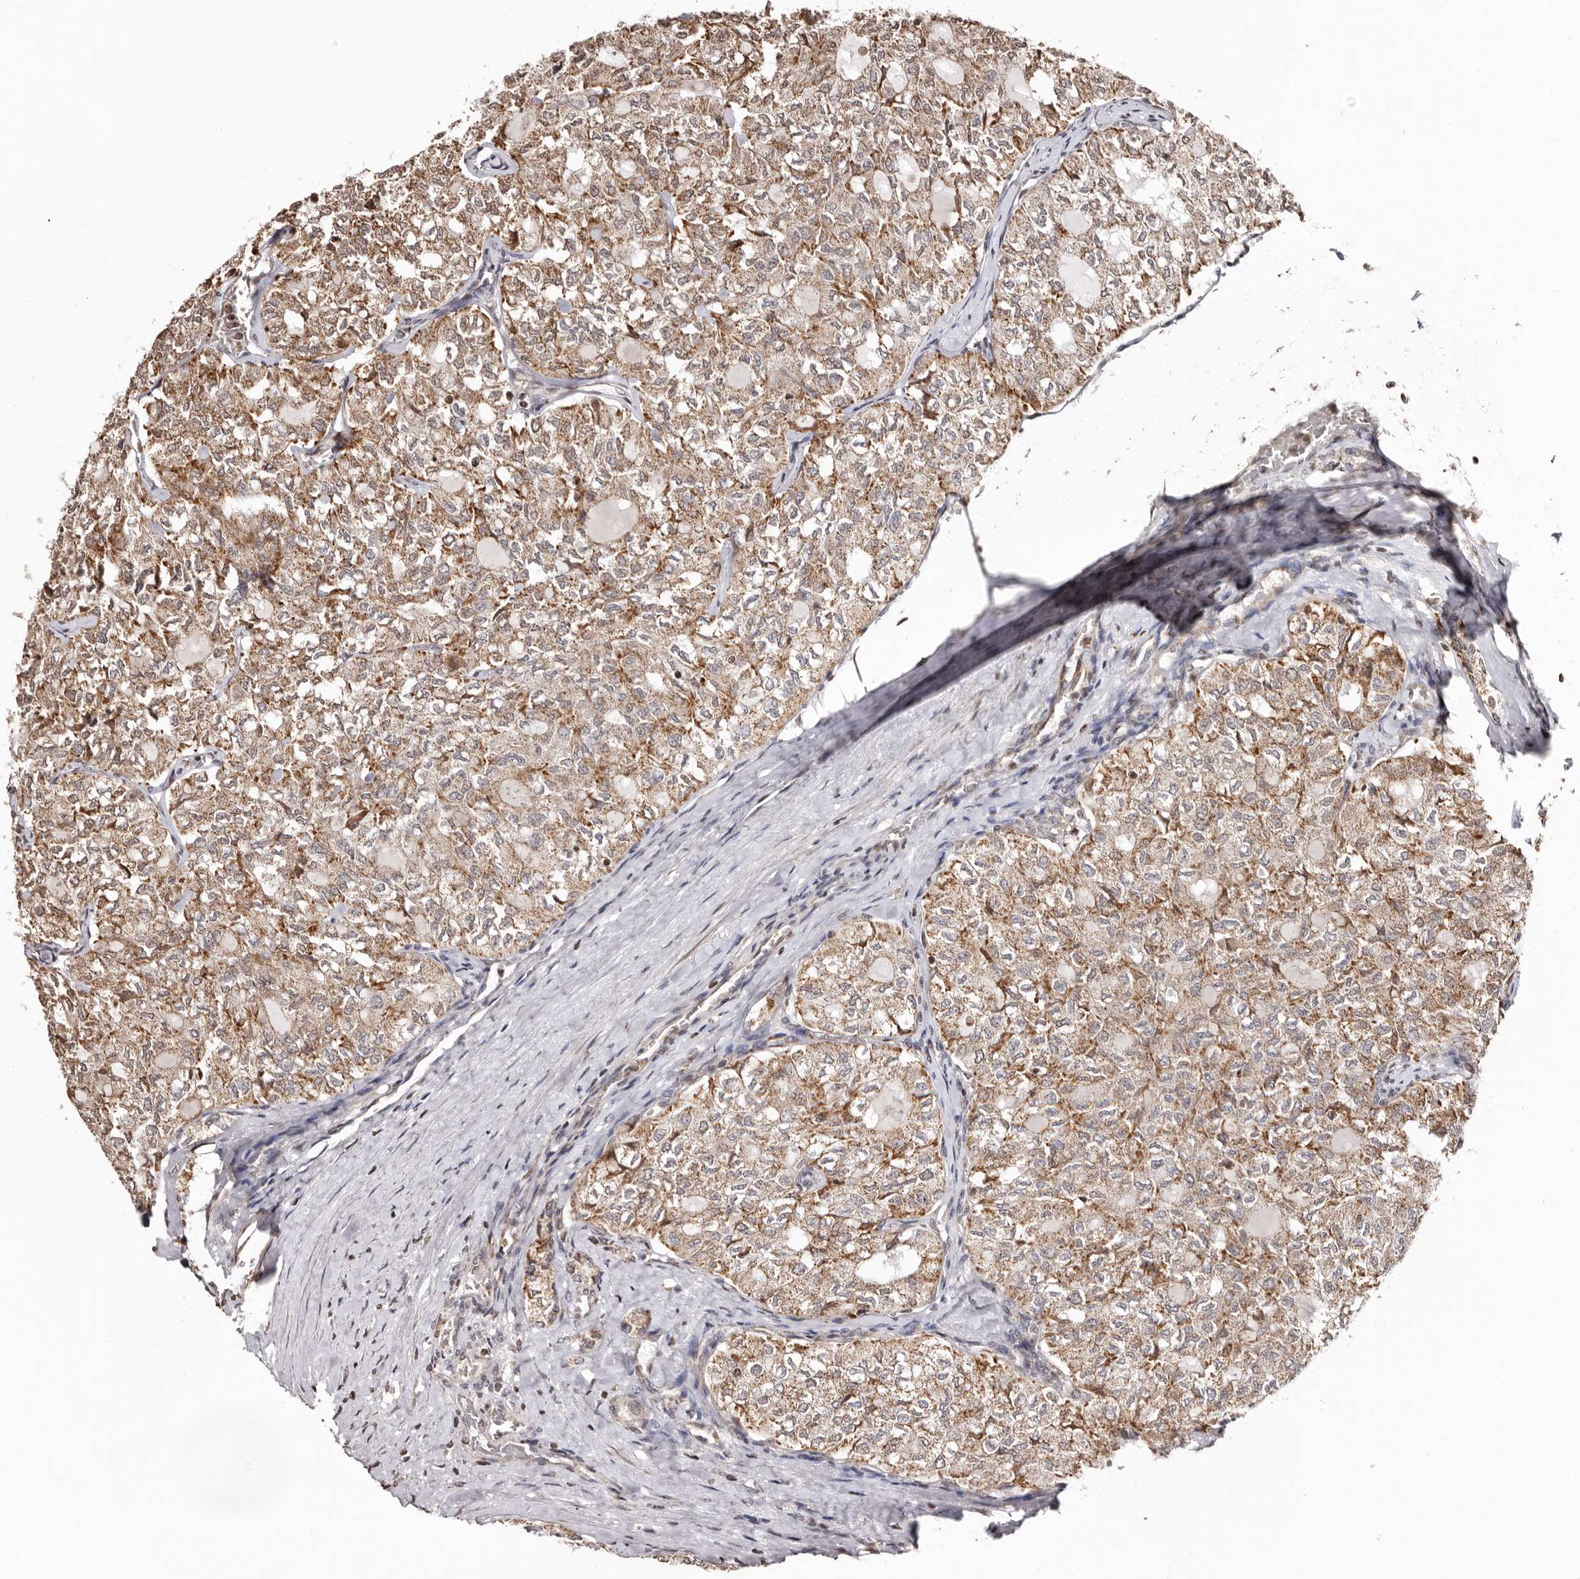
{"staining": {"intensity": "moderate", "quantity": ">75%", "location": "cytoplasmic/membranous"}, "tissue": "thyroid cancer", "cell_type": "Tumor cells", "image_type": "cancer", "snomed": [{"axis": "morphology", "description": "Follicular adenoma carcinoma, NOS"}, {"axis": "topography", "description": "Thyroid gland"}], "caption": "Immunohistochemical staining of human follicular adenoma carcinoma (thyroid) demonstrates medium levels of moderate cytoplasmic/membranous expression in about >75% of tumor cells.", "gene": "CCDC190", "patient": {"sex": "male", "age": 75}}